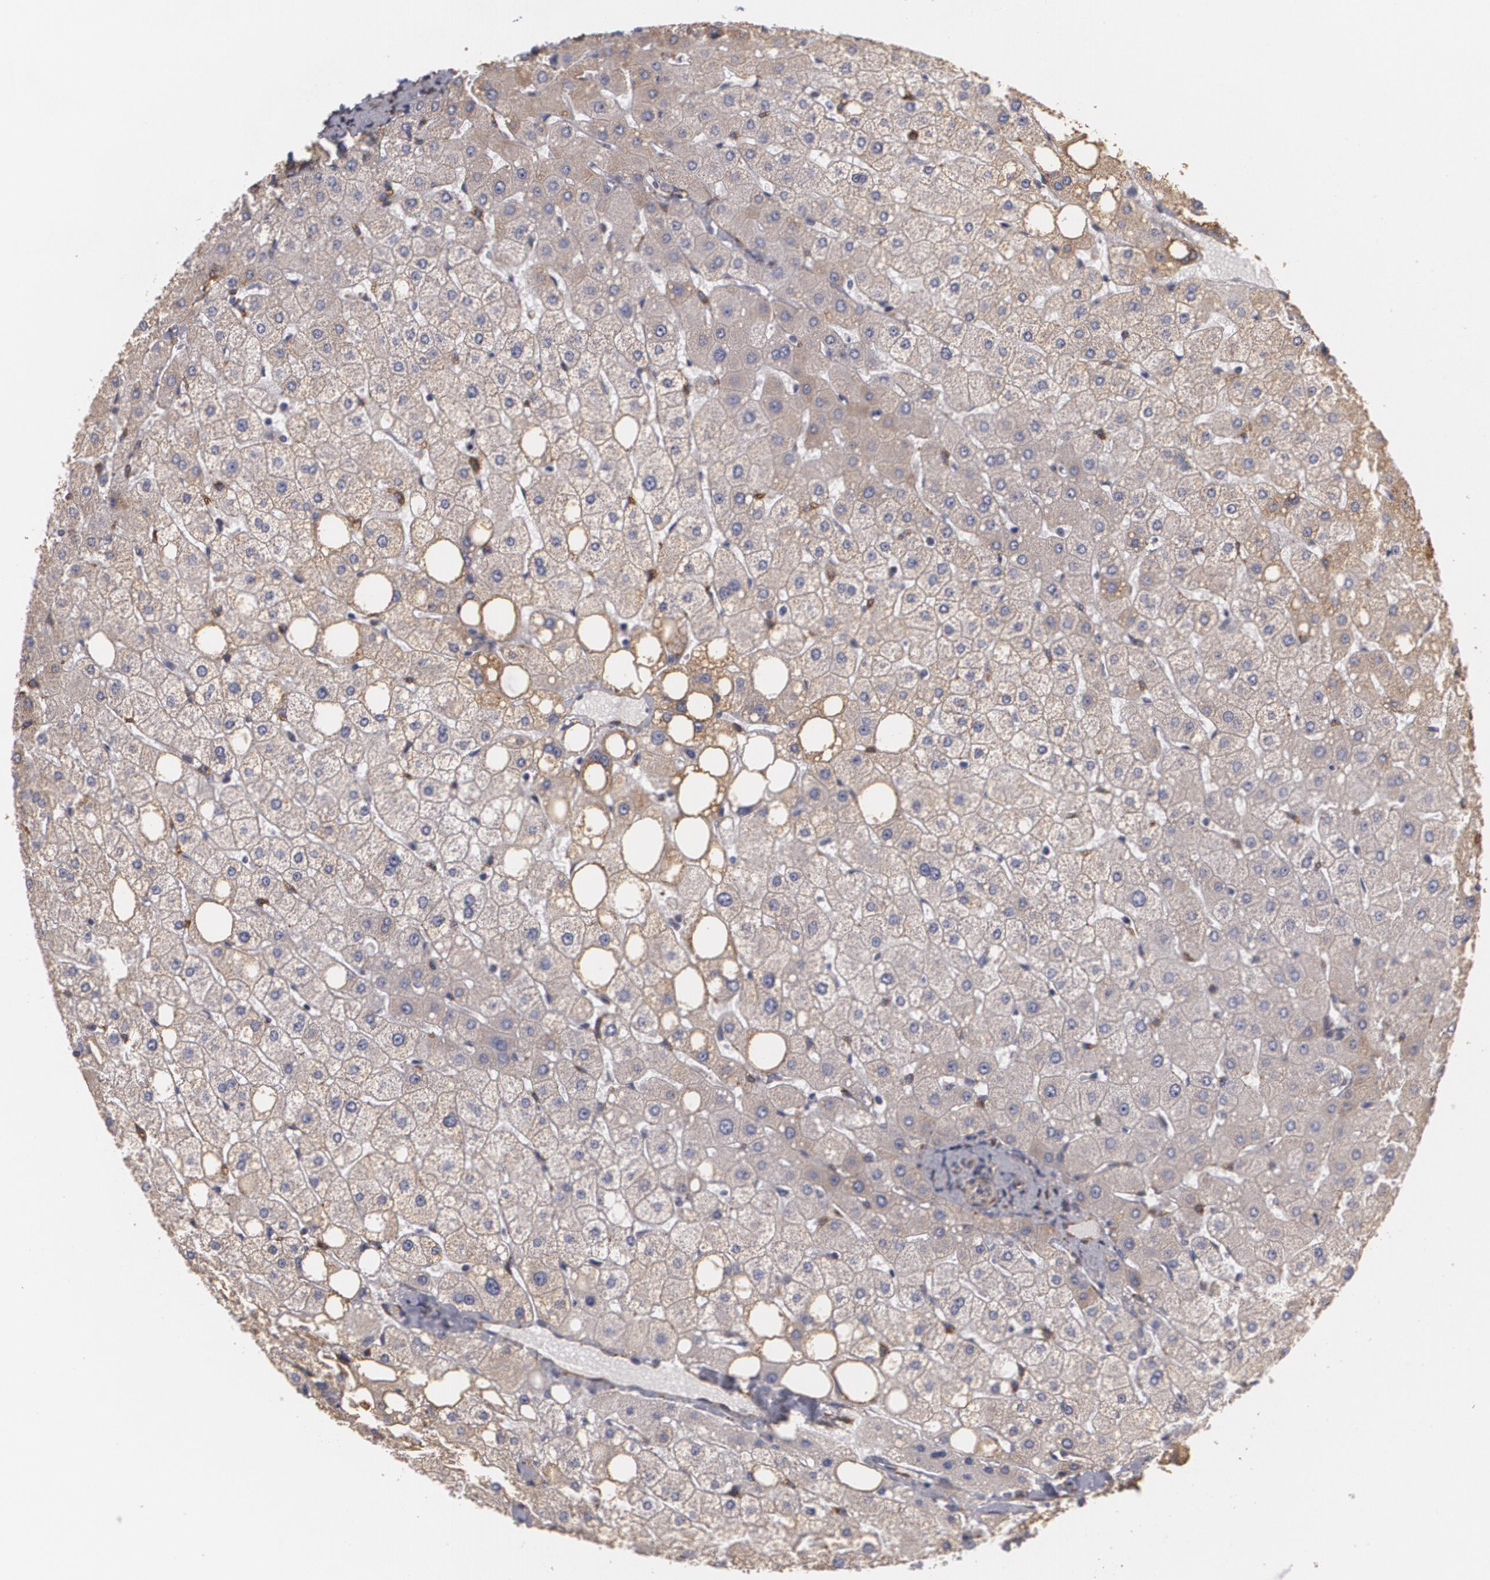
{"staining": {"intensity": "moderate", "quantity": ">75%", "location": "cytoplasmic/membranous"}, "tissue": "liver", "cell_type": "Cholangiocytes", "image_type": "normal", "snomed": [{"axis": "morphology", "description": "Normal tissue, NOS"}, {"axis": "topography", "description": "Liver"}], "caption": "Protein analysis of normal liver exhibits moderate cytoplasmic/membranous staining in about >75% of cholangiocytes.", "gene": "CYB5R3", "patient": {"sex": "male", "age": 35}}